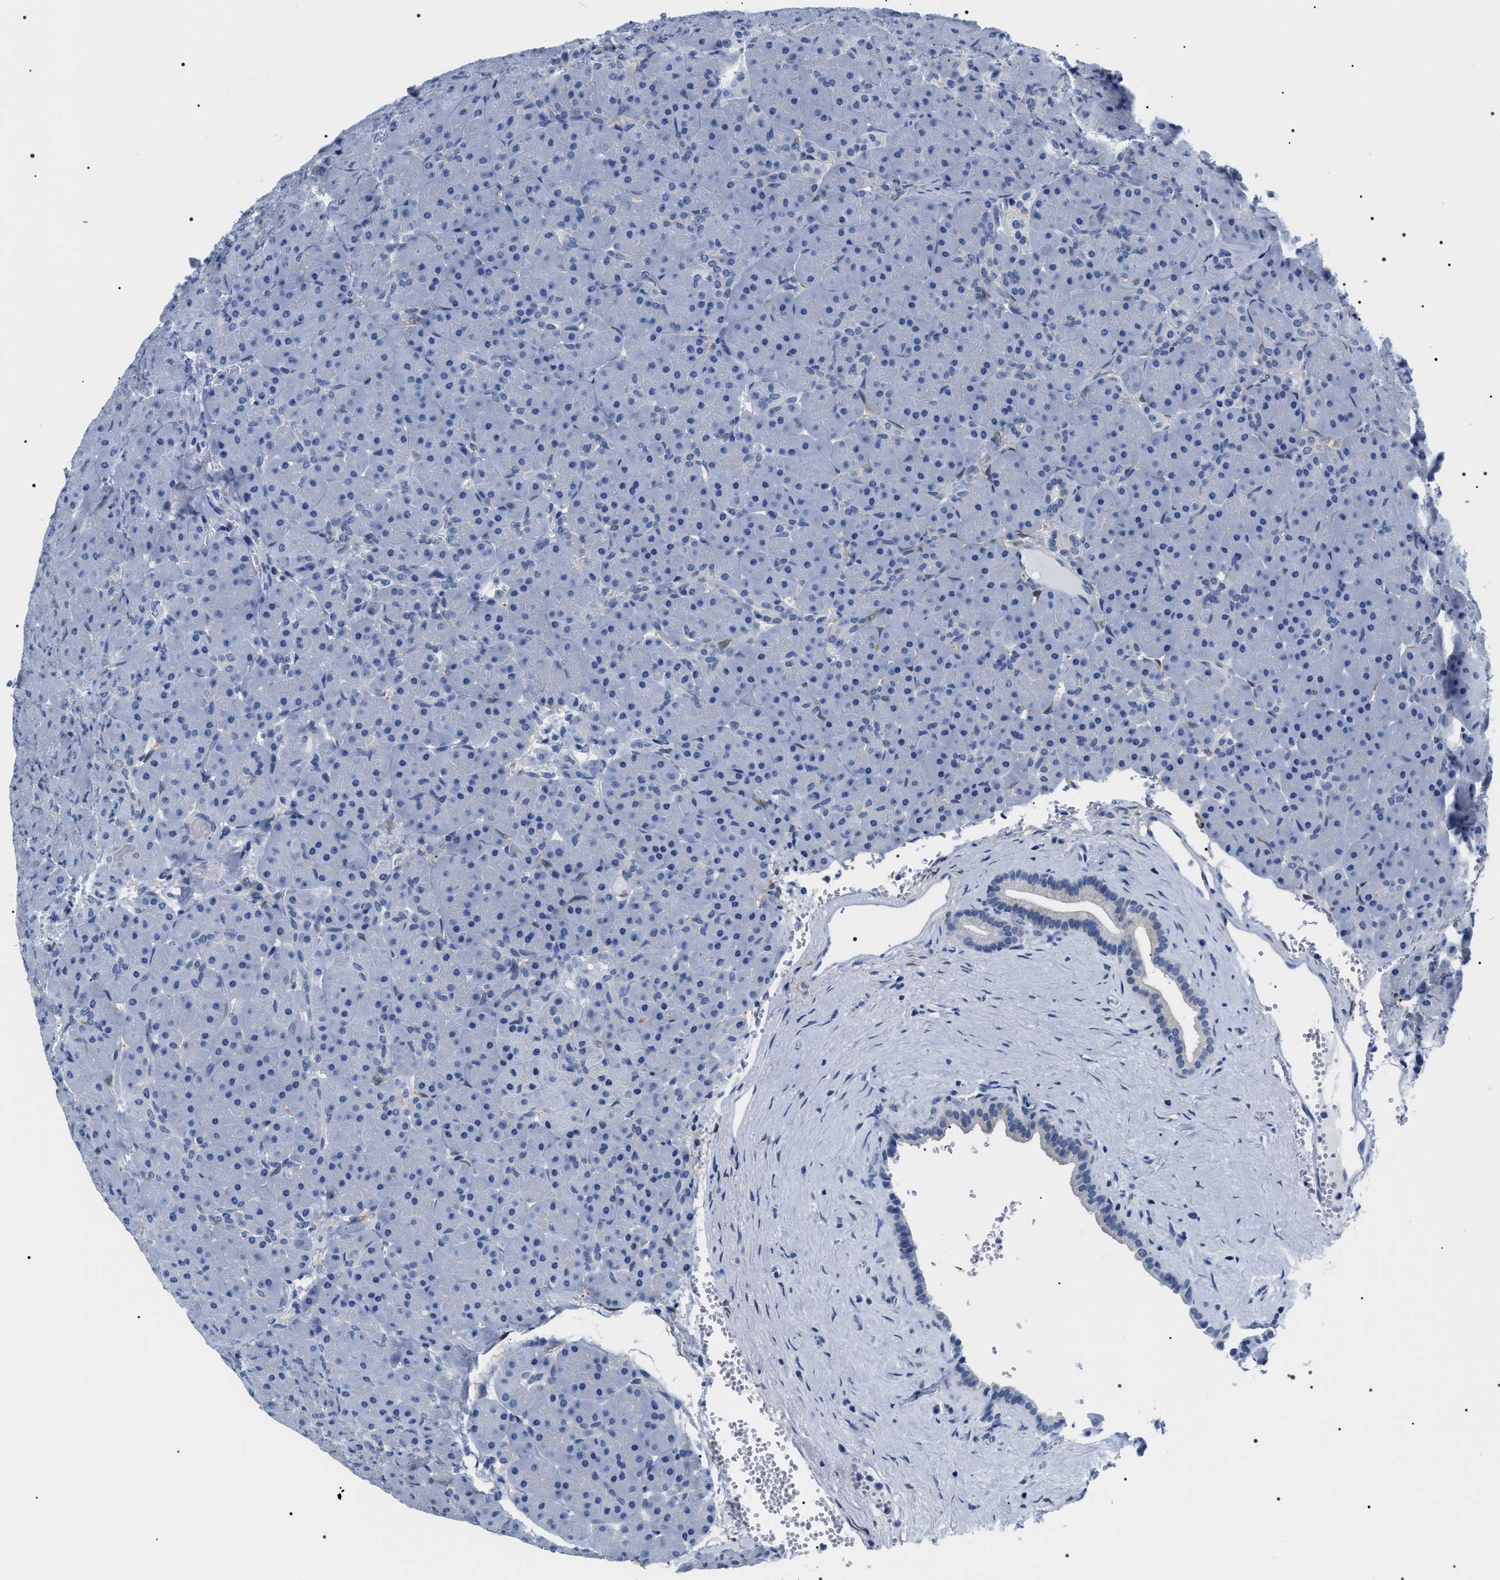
{"staining": {"intensity": "negative", "quantity": "none", "location": "none"}, "tissue": "pancreas", "cell_type": "Exocrine glandular cells", "image_type": "normal", "snomed": [{"axis": "morphology", "description": "Normal tissue, NOS"}, {"axis": "topography", "description": "Pancreas"}], "caption": "This is a image of immunohistochemistry staining of normal pancreas, which shows no expression in exocrine glandular cells. (DAB IHC, high magnification).", "gene": "ADH4", "patient": {"sex": "male", "age": 66}}